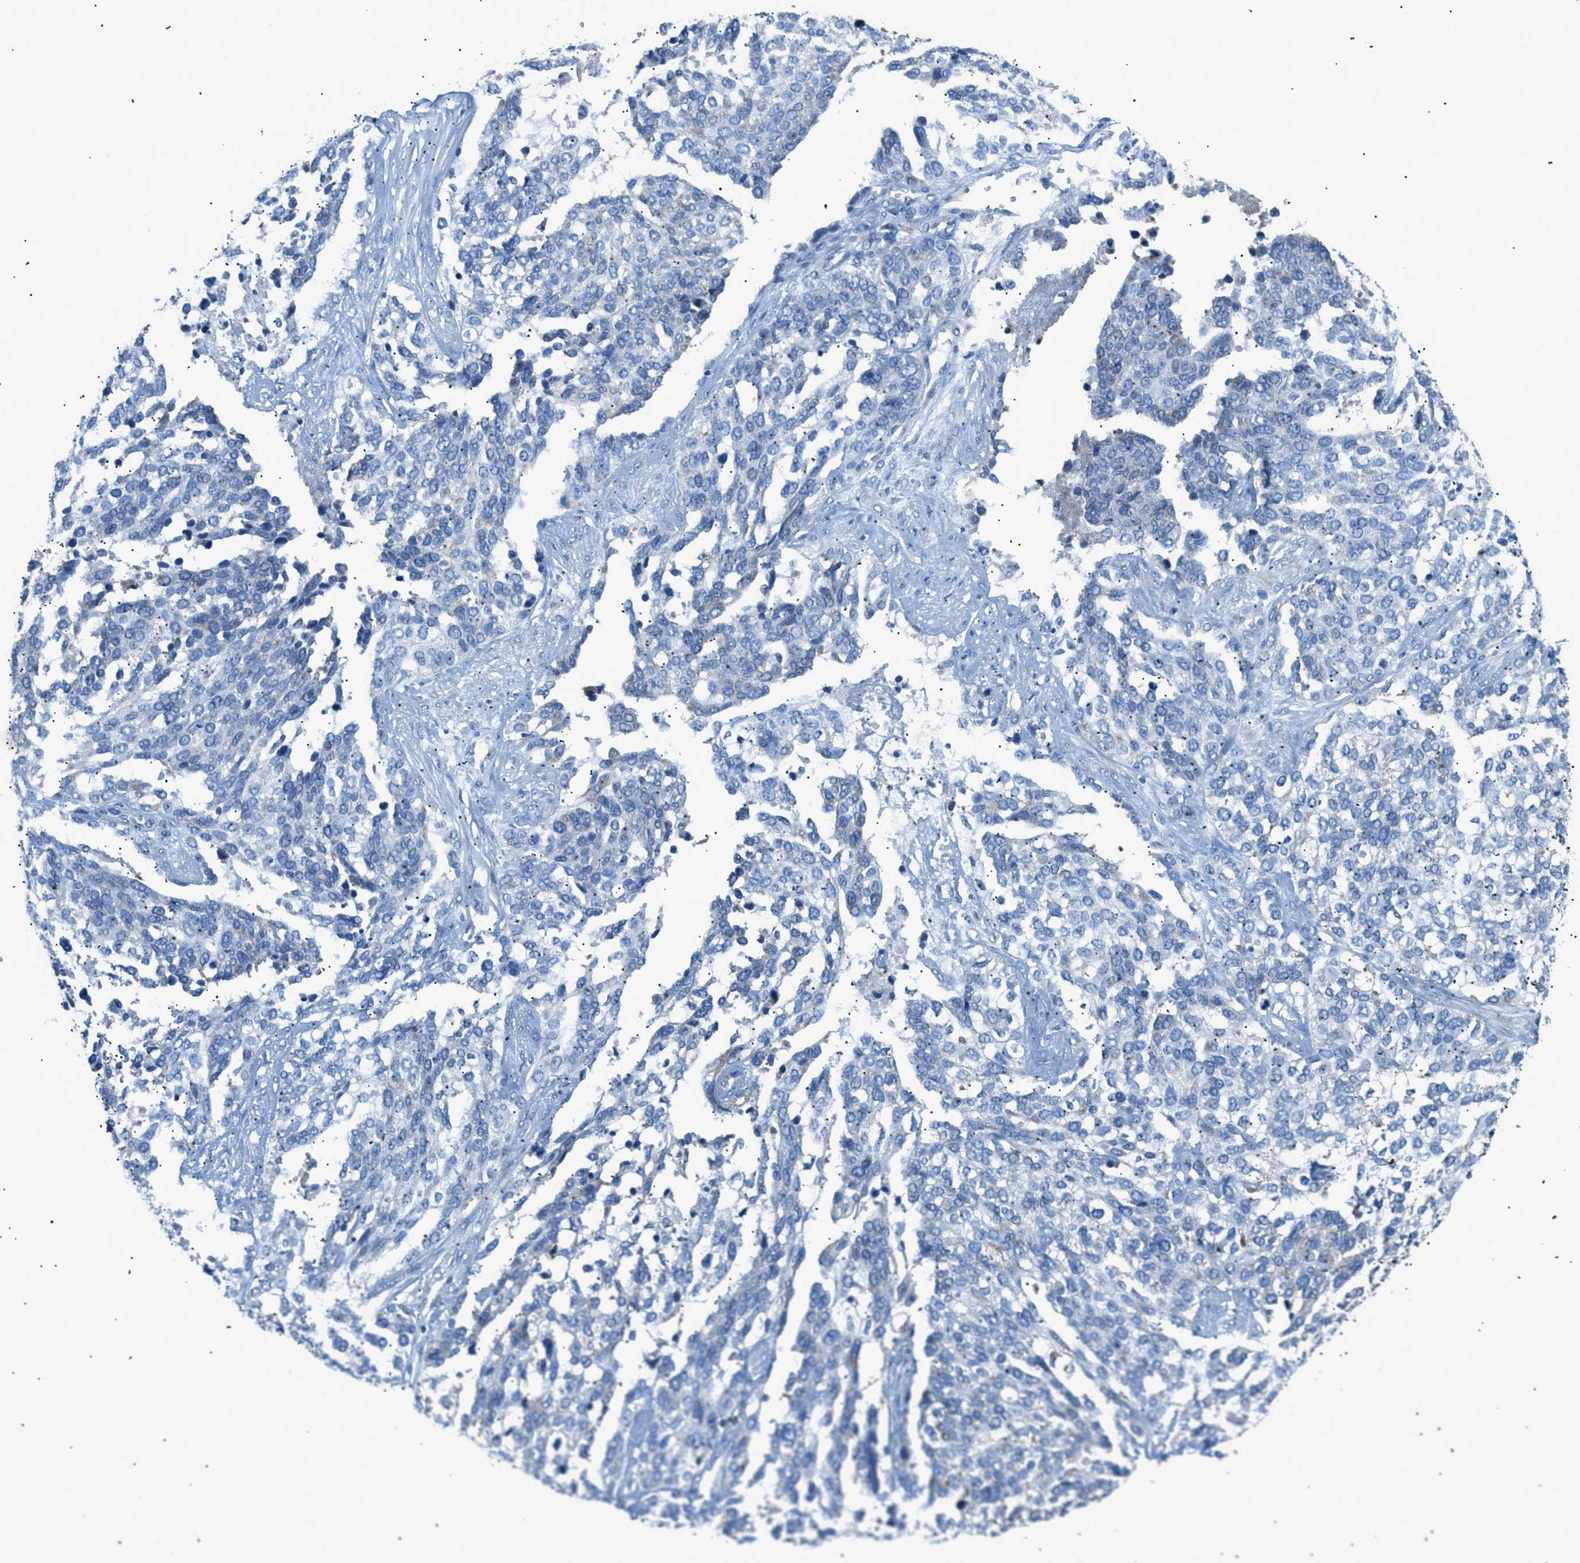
{"staining": {"intensity": "negative", "quantity": "none", "location": "none"}, "tissue": "ovarian cancer", "cell_type": "Tumor cells", "image_type": "cancer", "snomed": [{"axis": "morphology", "description": "Cystadenocarcinoma, serous, NOS"}, {"axis": "topography", "description": "Ovary"}], "caption": "High power microscopy photomicrograph of an immunohistochemistry (IHC) histopathology image of ovarian cancer, revealing no significant positivity in tumor cells.", "gene": "ILDR1", "patient": {"sex": "female", "age": 44}}